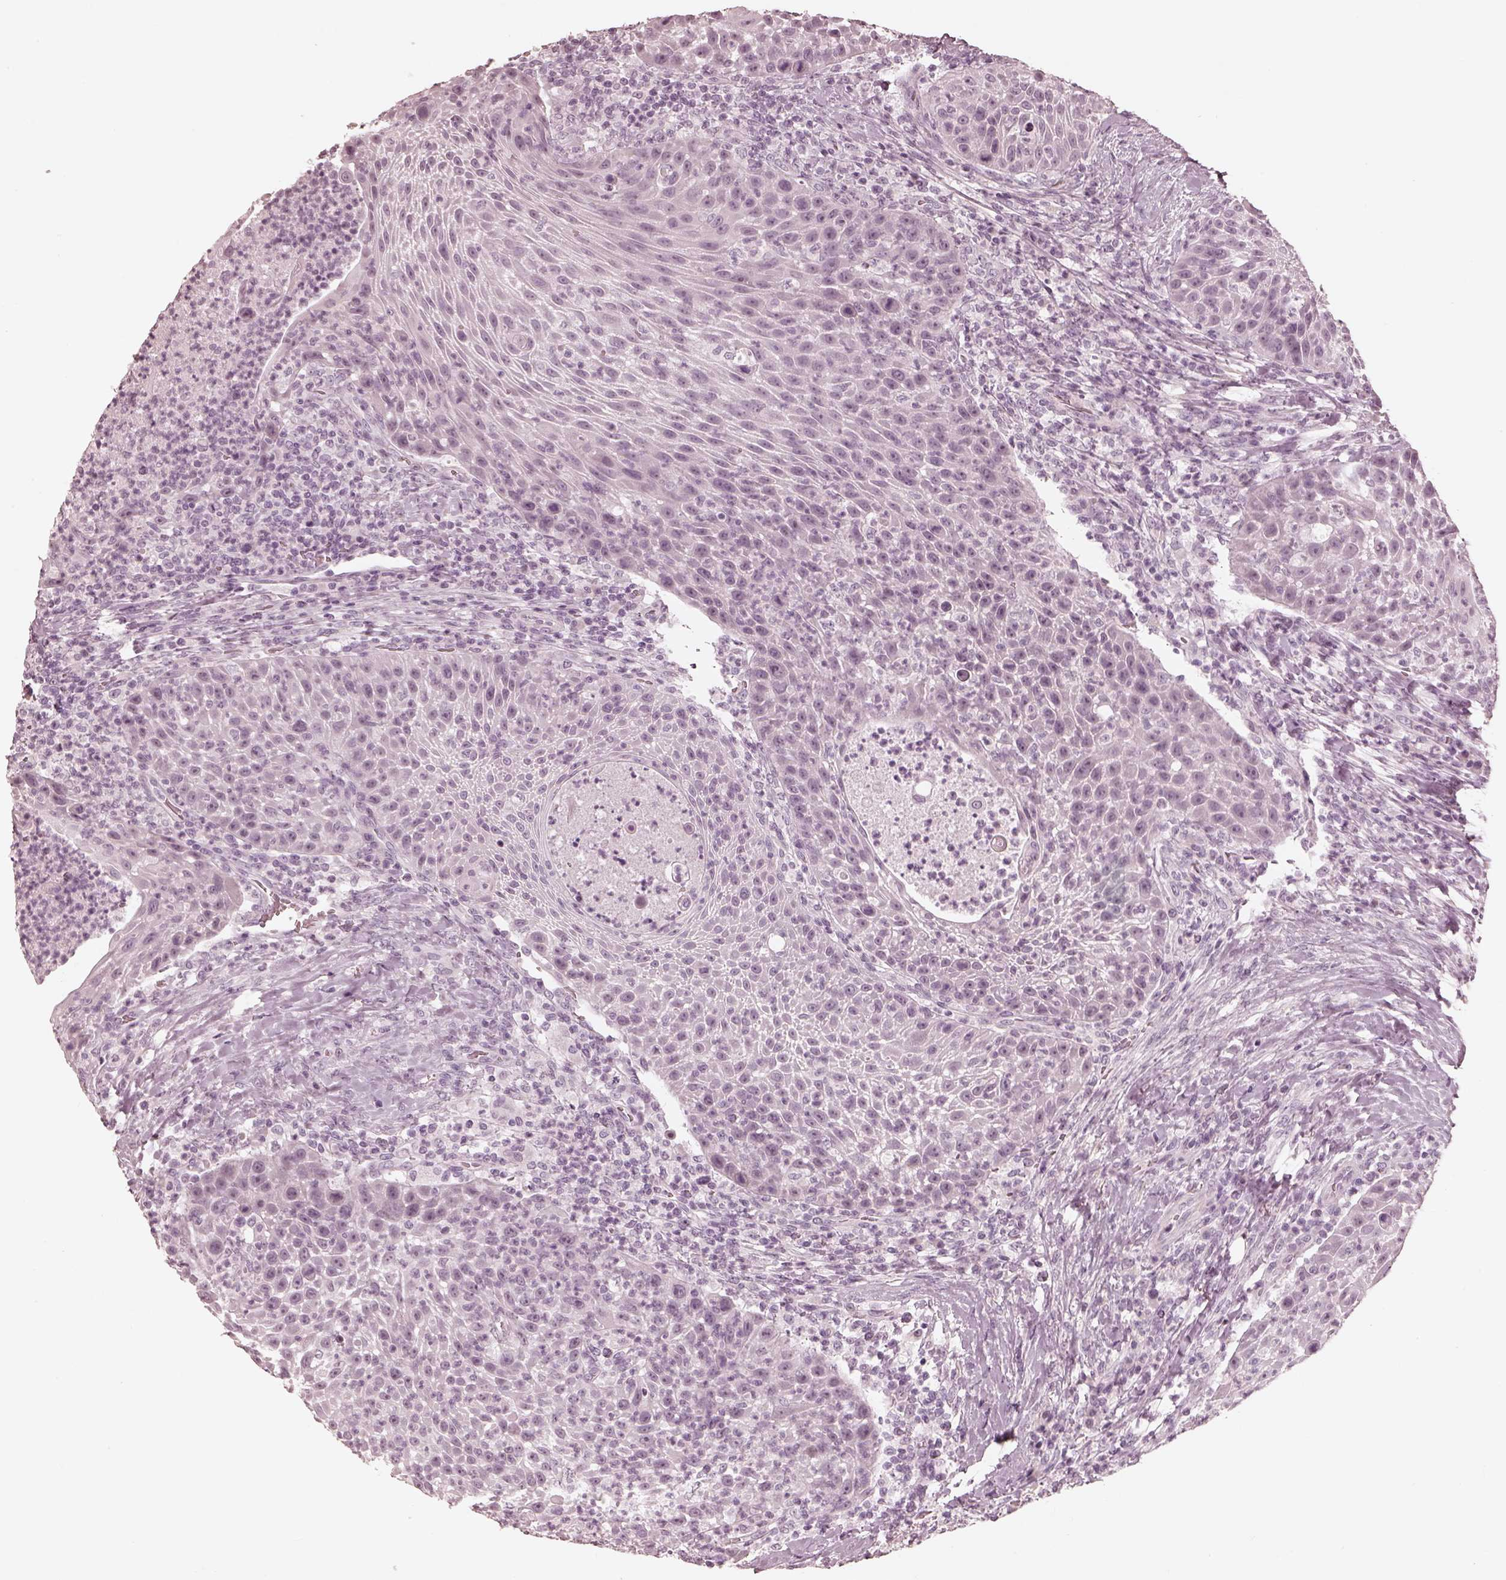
{"staining": {"intensity": "negative", "quantity": "none", "location": "none"}, "tissue": "head and neck cancer", "cell_type": "Tumor cells", "image_type": "cancer", "snomed": [{"axis": "morphology", "description": "Squamous cell carcinoma, NOS"}, {"axis": "topography", "description": "Head-Neck"}], "caption": "Image shows no protein staining in tumor cells of squamous cell carcinoma (head and neck) tissue.", "gene": "CALR3", "patient": {"sex": "male", "age": 69}}